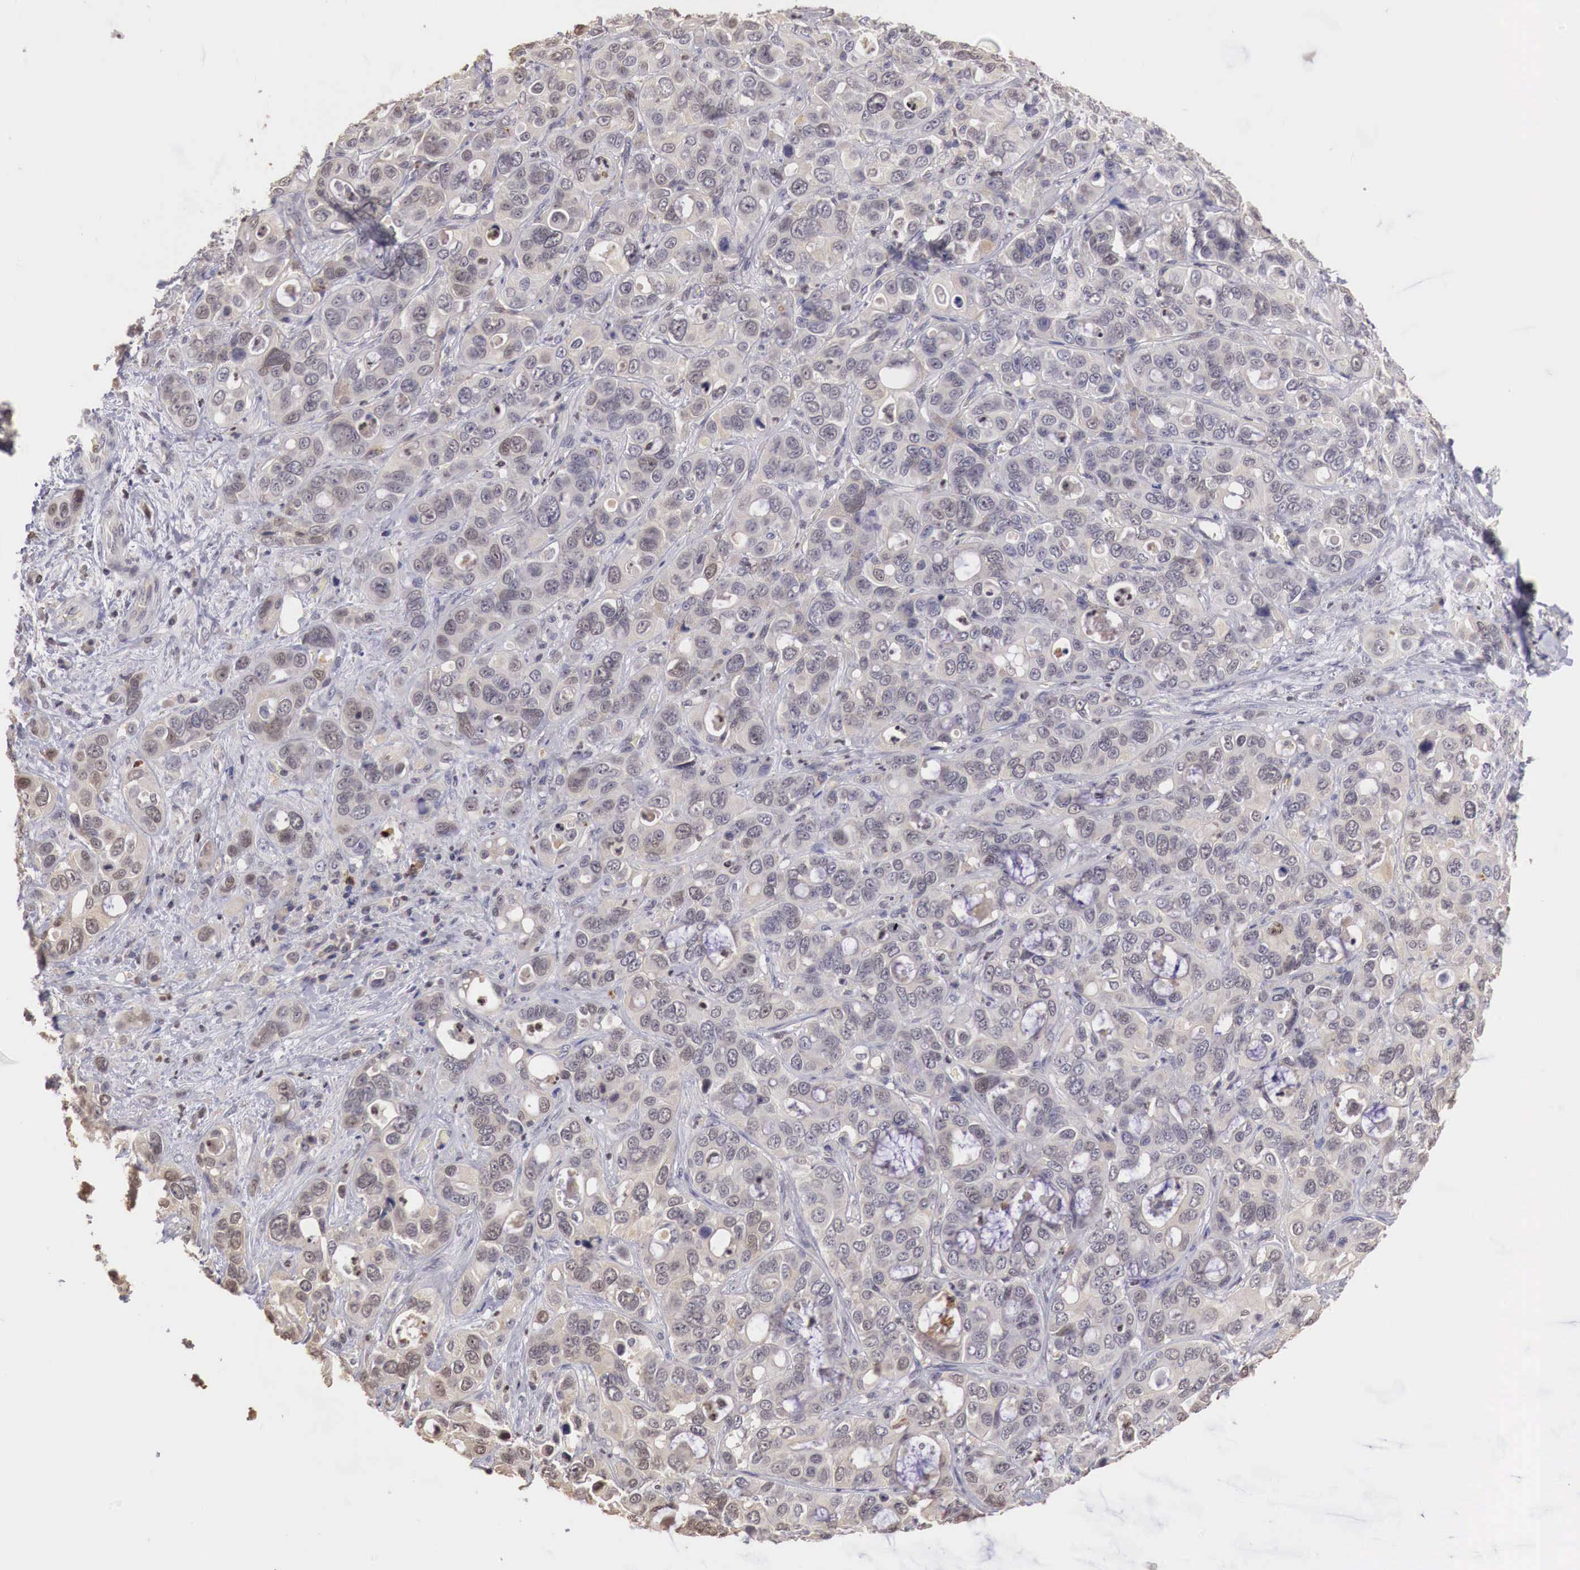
{"staining": {"intensity": "weak", "quantity": ">75%", "location": "cytoplasmic/membranous"}, "tissue": "liver cancer", "cell_type": "Tumor cells", "image_type": "cancer", "snomed": [{"axis": "morphology", "description": "Cholangiocarcinoma"}, {"axis": "topography", "description": "Liver"}], "caption": "Liver cancer (cholangiocarcinoma) tissue displays weak cytoplasmic/membranous positivity in about >75% of tumor cells, visualized by immunohistochemistry. (brown staining indicates protein expression, while blue staining denotes nuclei).", "gene": "TBC1D9", "patient": {"sex": "female", "age": 79}}